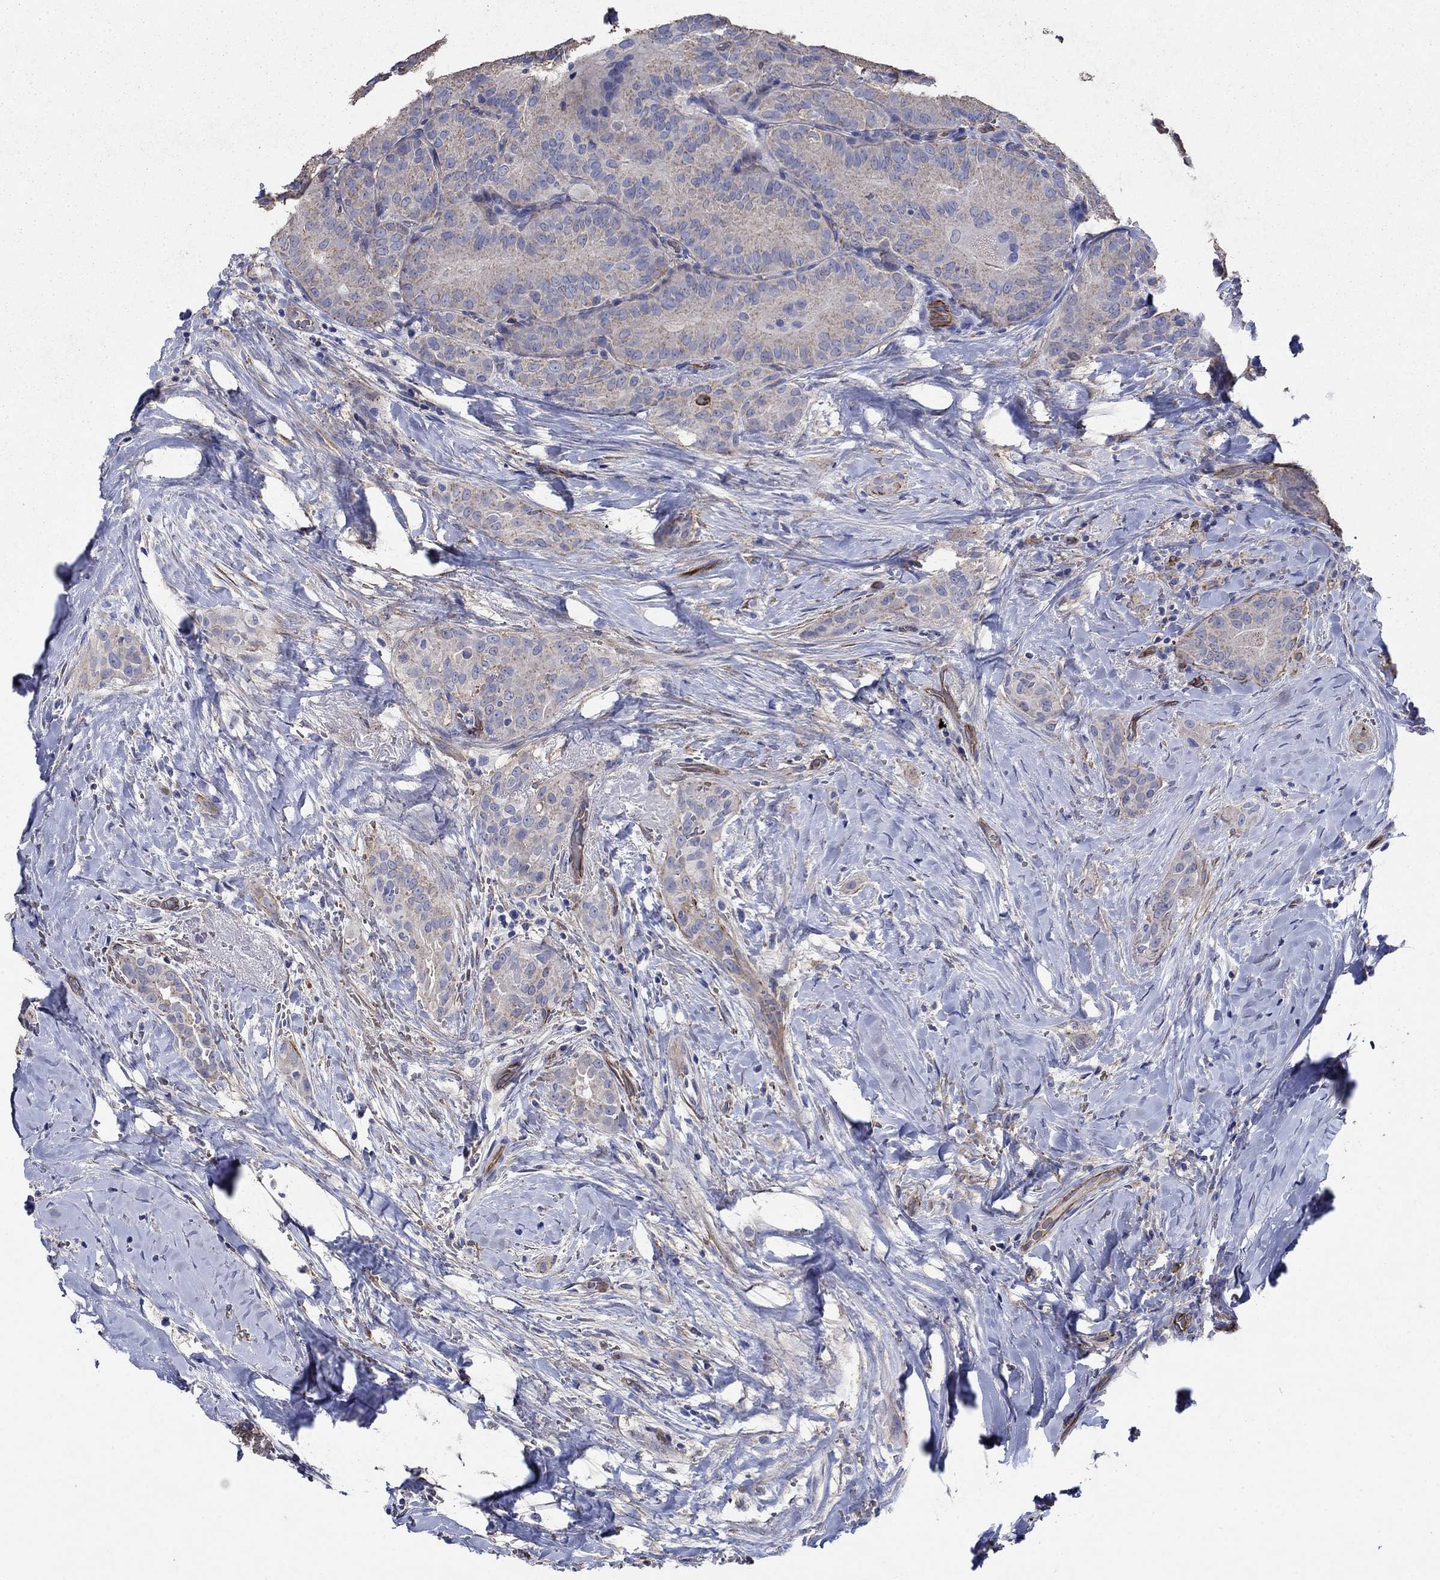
{"staining": {"intensity": "weak", "quantity": "<25%", "location": "cytoplasmic/membranous"}, "tissue": "thyroid cancer", "cell_type": "Tumor cells", "image_type": "cancer", "snomed": [{"axis": "morphology", "description": "Papillary adenocarcinoma, NOS"}, {"axis": "topography", "description": "Thyroid gland"}], "caption": "An image of human papillary adenocarcinoma (thyroid) is negative for staining in tumor cells.", "gene": "FLNC", "patient": {"sex": "male", "age": 61}}